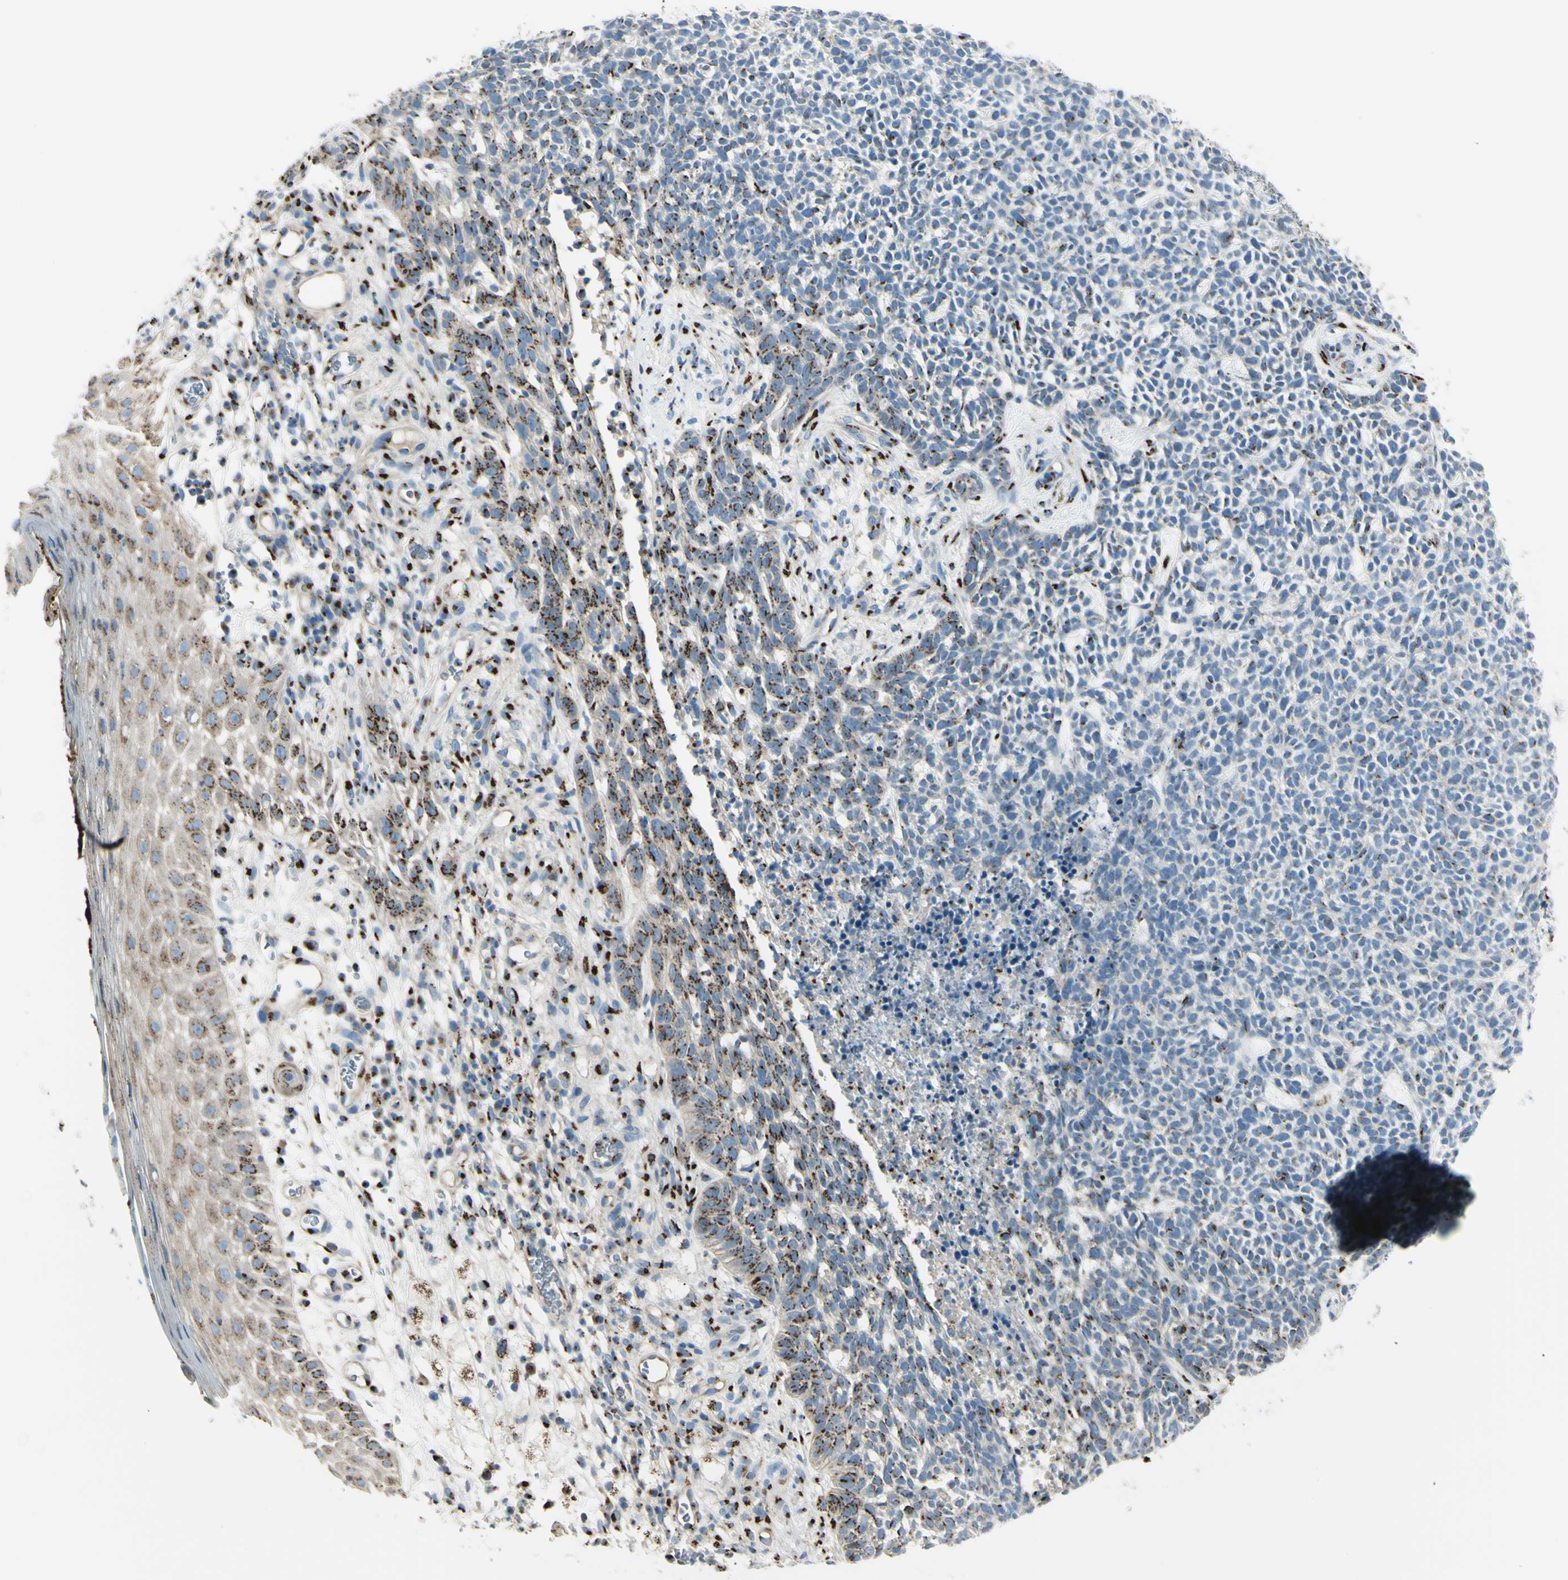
{"staining": {"intensity": "strong", "quantity": "<25%", "location": "cytoplasmic/membranous"}, "tissue": "skin cancer", "cell_type": "Tumor cells", "image_type": "cancer", "snomed": [{"axis": "morphology", "description": "Basal cell carcinoma"}, {"axis": "topography", "description": "Skin"}], "caption": "A medium amount of strong cytoplasmic/membranous expression is present in approximately <25% of tumor cells in skin cancer tissue.", "gene": "B4GALT1", "patient": {"sex": "female", "age": 84}}